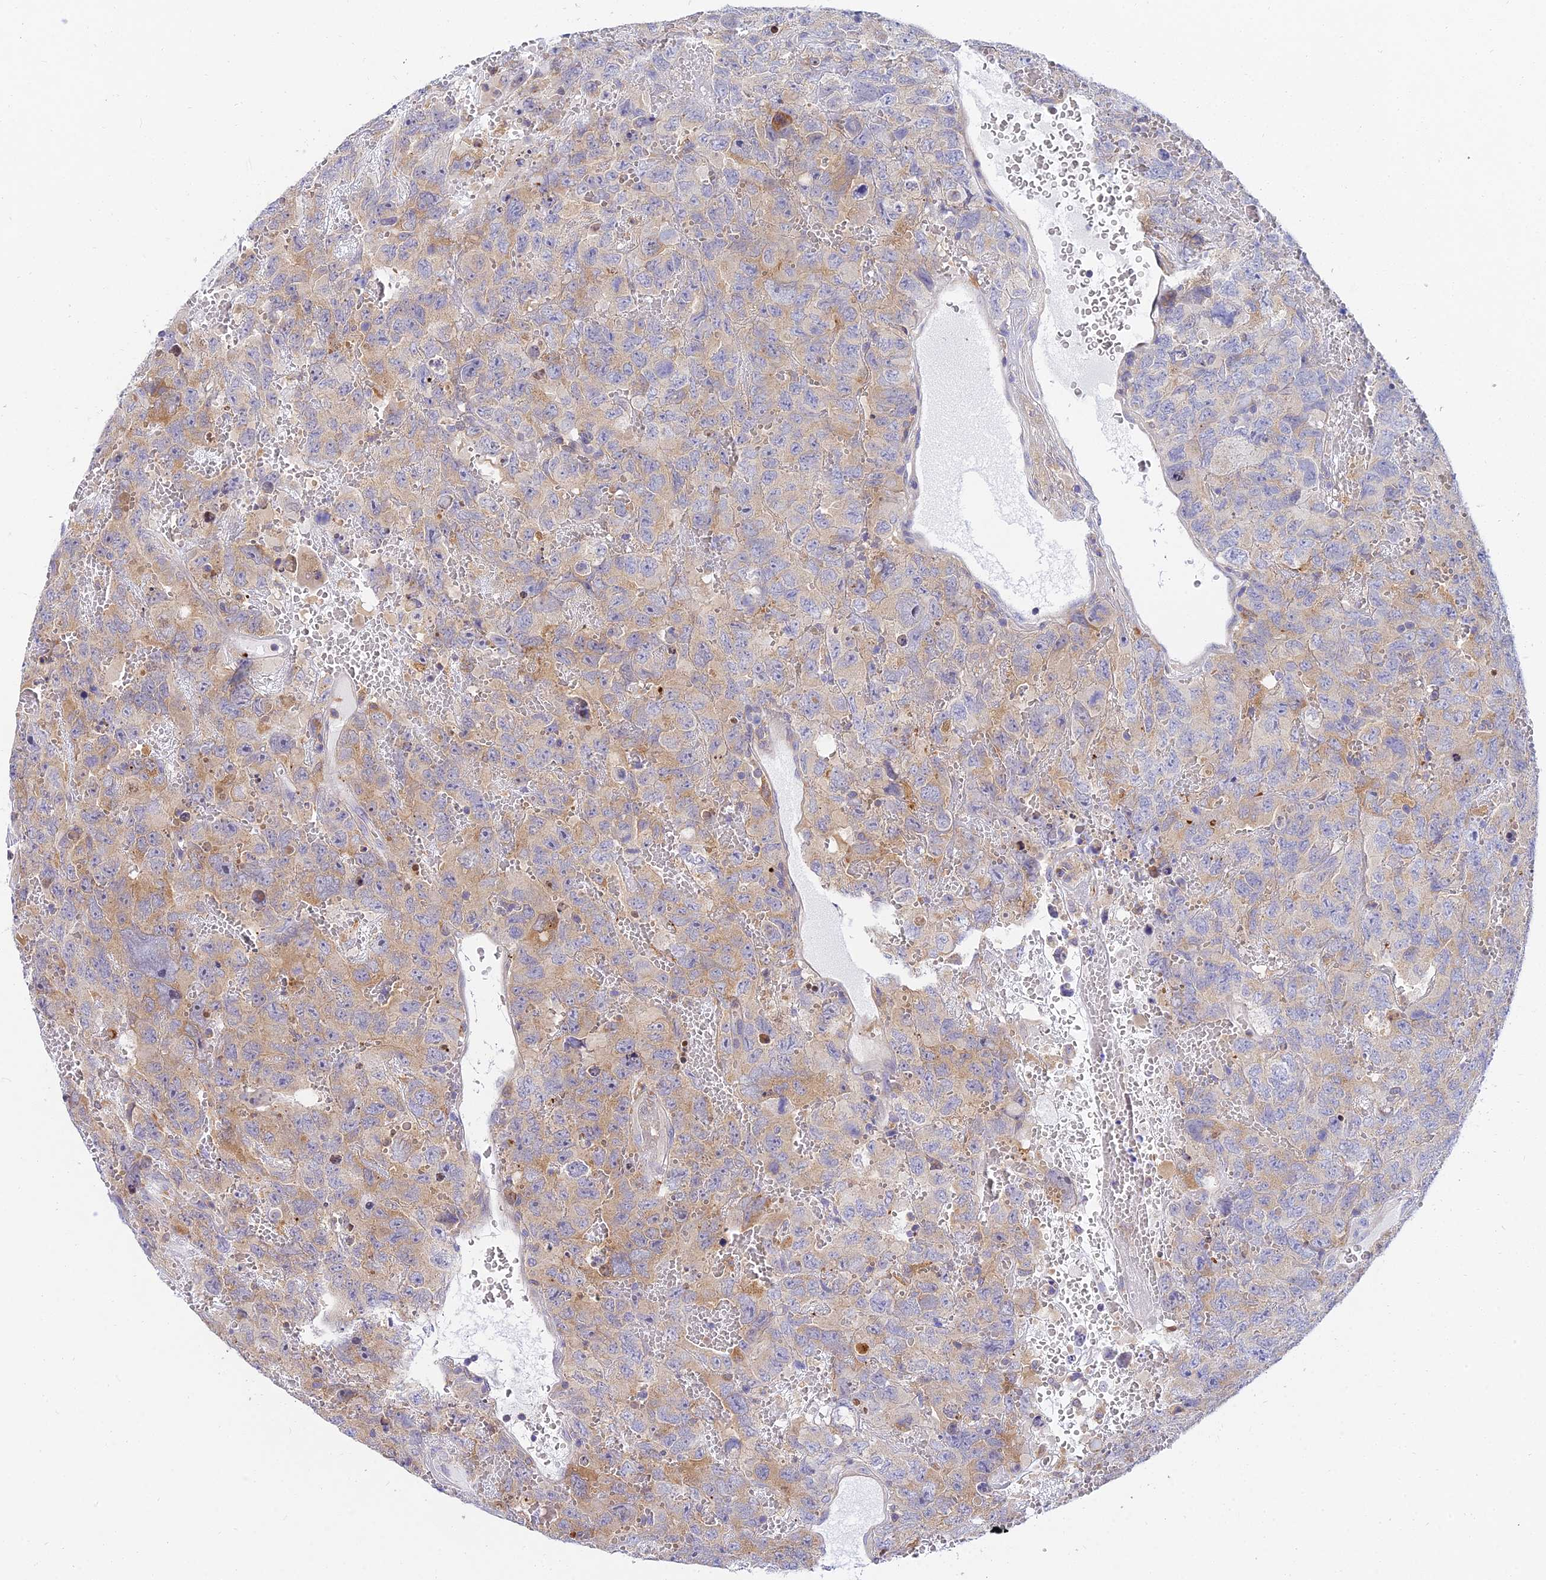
{"staining": {"intensity": "moderate", "quantity": "<25%", "location": "cytoplasmic/membranous"}, "tissue": "testis cancer", "cell_type": "Tumor cells", "image_type": "cancer", "snomed": [{"axis": "morphology", "description": "Carcinoma, Embryonal, NOS"}, {"axis": "topography", "description": "Testis"}], "caption": "High-magnification brightfield microscopy of testis cancer stained with DAB (brown) and counterstained with hematoxylin (blue). tumor cells exhibit moderate cytoplasmic/membranous expression is appreciated in approximately<25% of cells.", "gene": "ARL8B", "patient": {"sex": "male", "age": 45}}